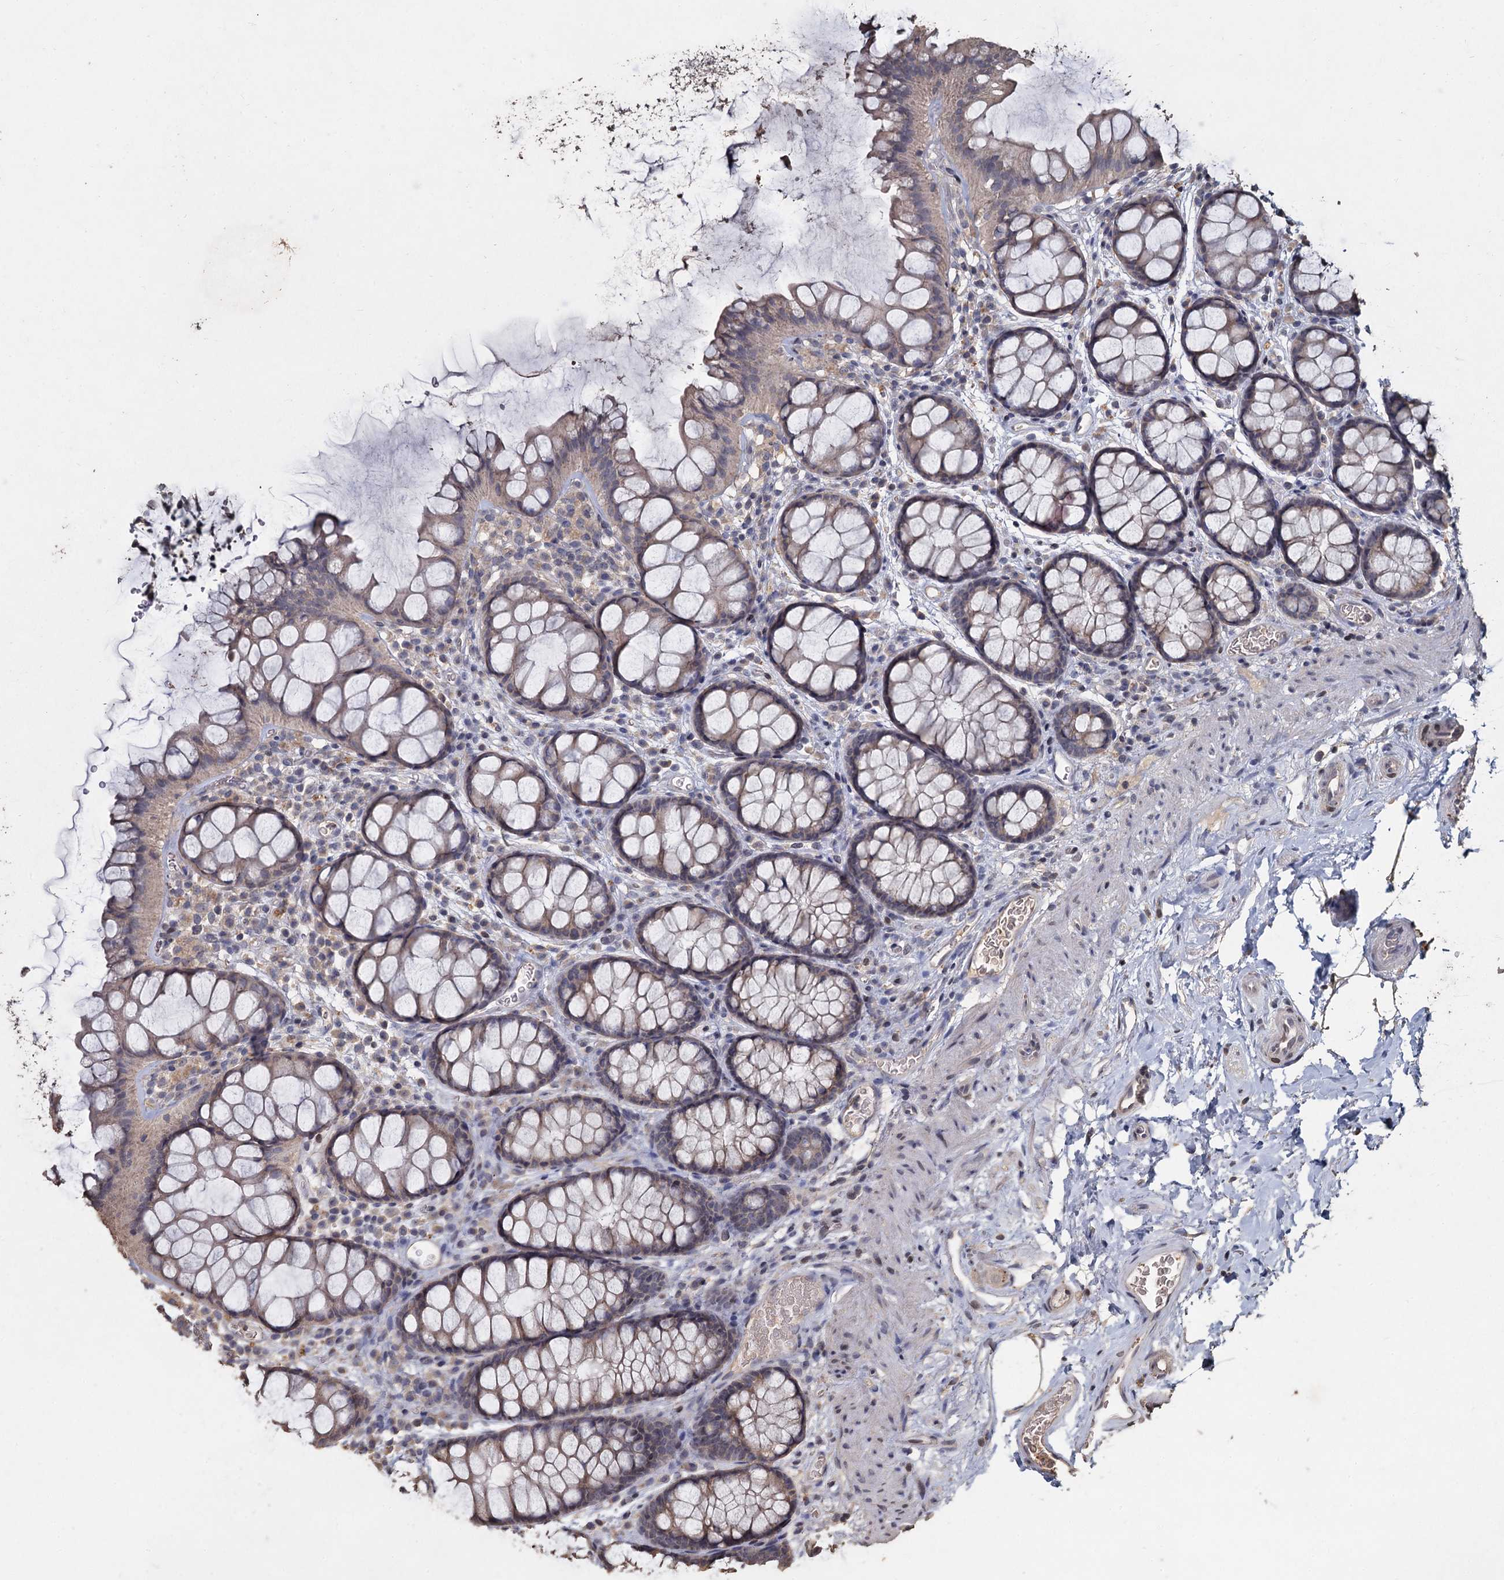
{"staining": {"intensity": "weak", "quantity": ">75%", "location": "cytoplasmic/membranous"}, "tissue": "colon", "cell_type": "Endothelial cells", "image_type": "normal", "snomed": [{"axis": "morphology", "description": "Normal tissue, NOS"}, {"axis": "topography", "description": "Colon"}], "caption": "The immunohistochemical stain shows weak cytoplasmic/membranous staining in endothelial cells of unremarkable colon. Immunohistochemistry stains the protein in brown and the nuclei are stained blue.", "gene": "CCDC61", "patient": {"sex": "female", "age": 82}}